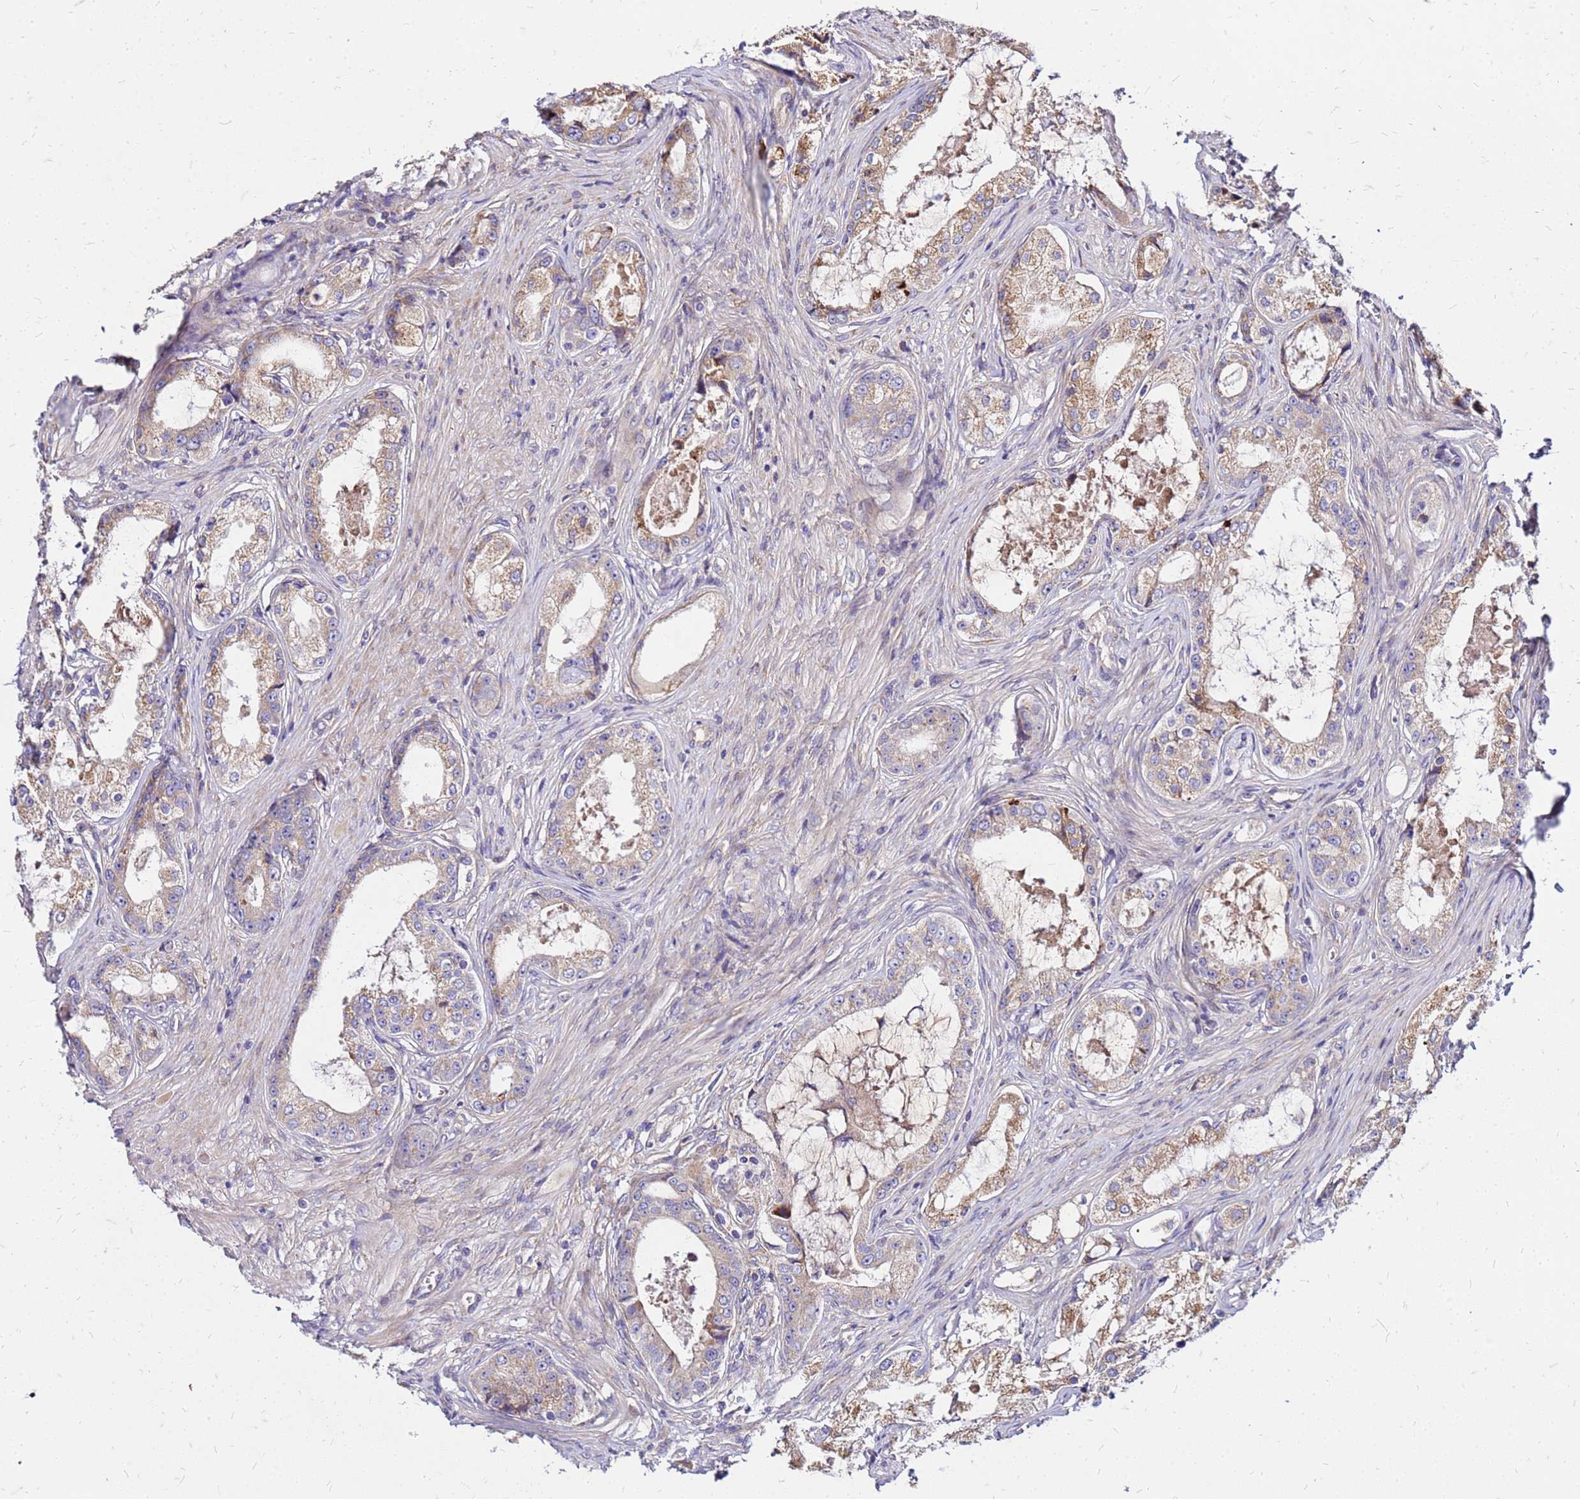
{"staining": {"intensity": "moderate", "quantity": ">75%", "location": "cytoplasmic/membranous"}, "tissue": "prostate cancer", "cell_type": "Tumor cells", "image_type": "cancer", "snomed": [{"axis": "morphology", "description": "Adenocarcinoma, Low grade"}, {"axis": "topography", "description": "Prostate"}], "caption": "Immunohistochemical staining of human adenocarcinoma (low-grade) (prostate) displays medium levels of moderate cytoplasmic/membranous staining in approximately >75% of tumor cells. Nuclei are stained in blue.", "gene": "VMO1", "patient": {"sex": "male", "age": 68}}